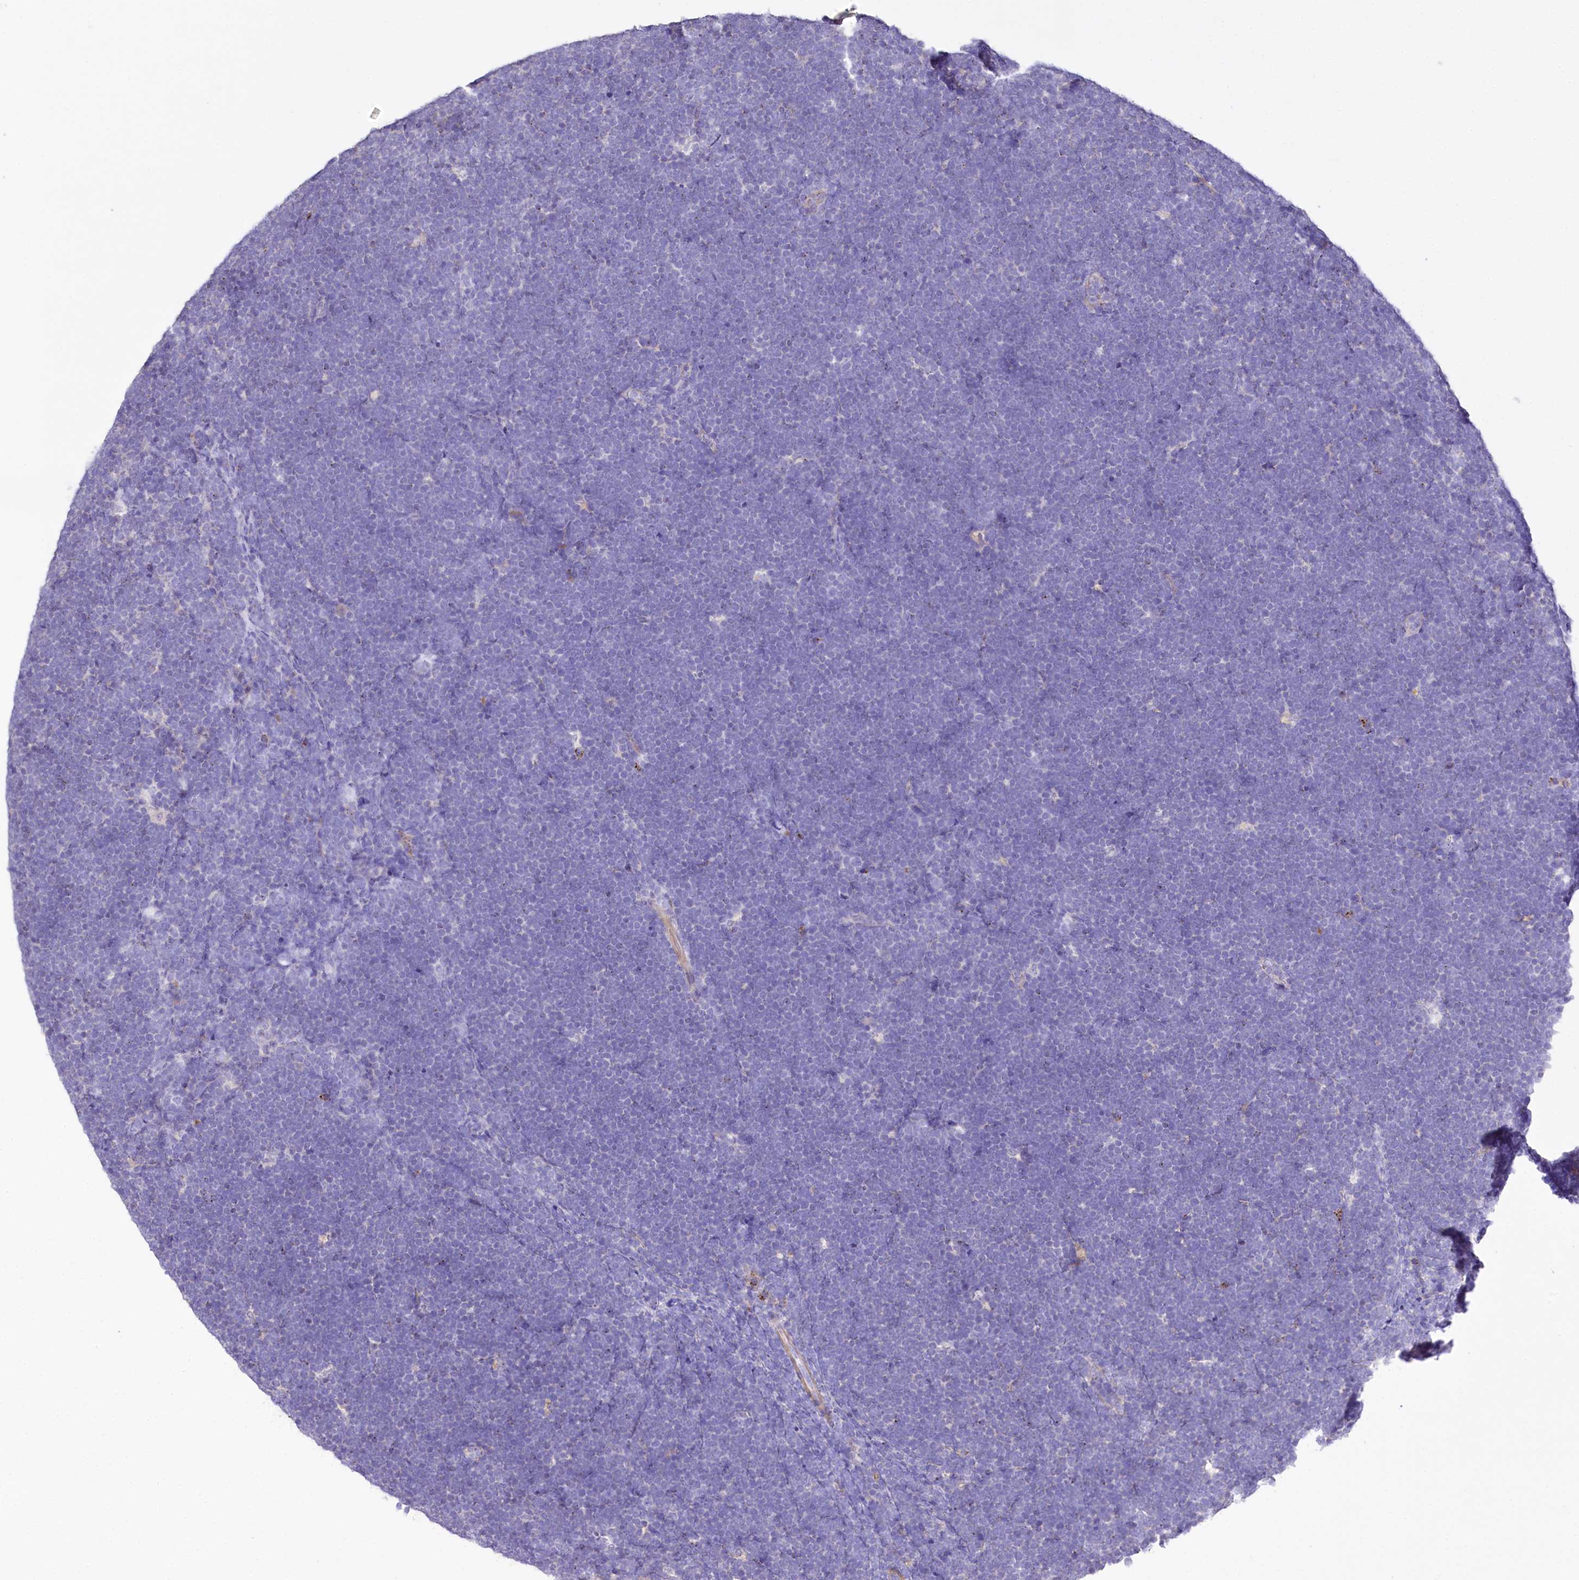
{"staining": {"intensity": "negative", "quantity": "none", "location": "none"}, "tissue": "lymphoma", "cell_type": "Tumor cells", "image_type": "cancer", "snomed": [{"axis": "morphology", "description": "Malignant lymphoma, non-Hodgkin's type, High grade"}, {"axis": "topography", "description": "Lymph node"}], "caption": "Immunohistochemistry (IHC) photomicrograph of malignant lymphoma, non-Hodgkin's type (high-grade) stained for a protein (brown), which displays no positivity in tumor cells.", "gene": "PTER", "patient": {"sex": "male", "age": 13}}